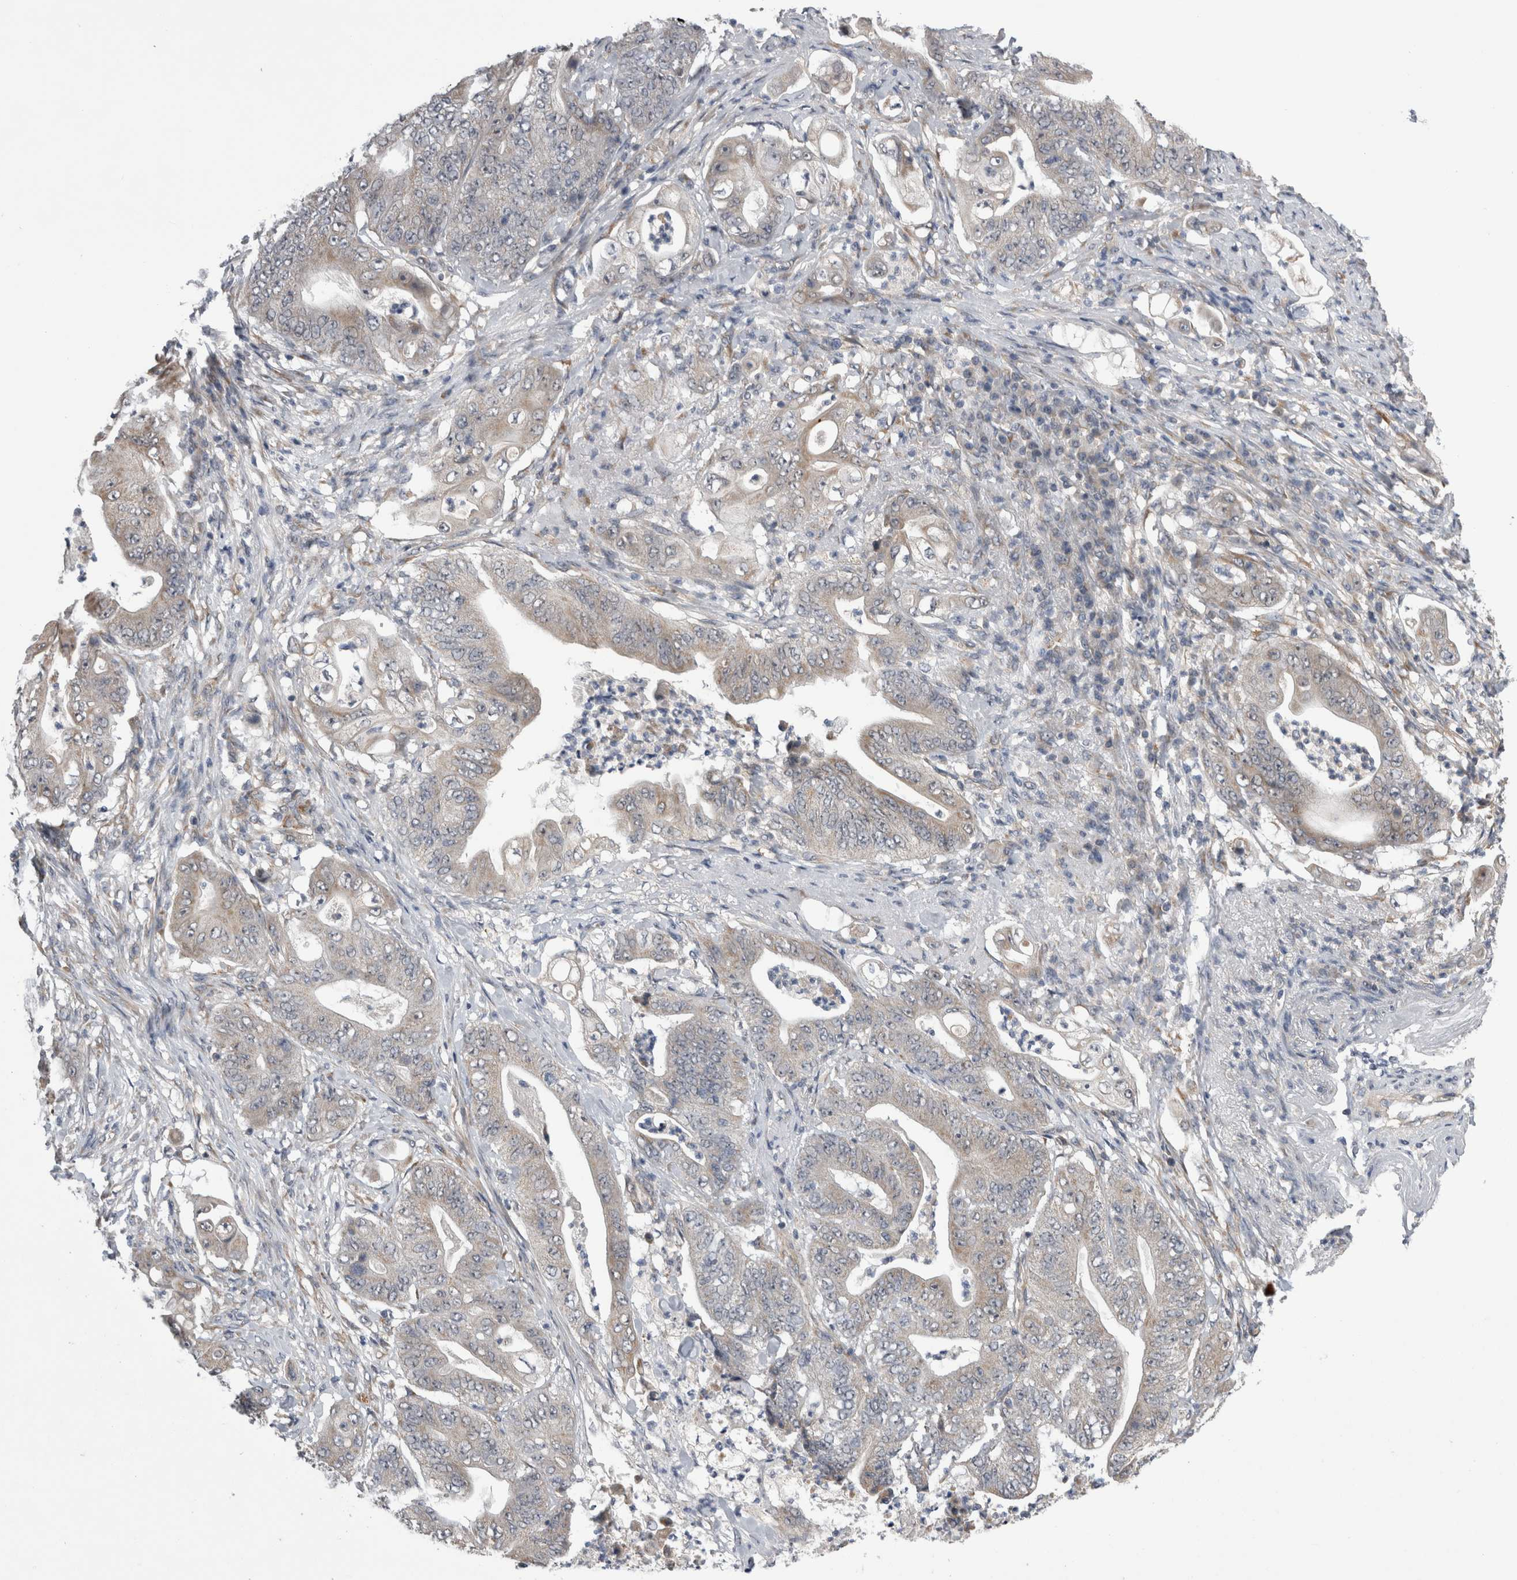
{"staining": {"intensity": "weak", "quantity": "<25%", "location": "cytoplasmic/membranous"}, "tissue": "stomach cancer", "cell_type": "Tumor cells", "image_type": "cancer", "snomed": [{"axis": "morphology", "description": "Adenocarcinoma, NOS"}, {"axis": "topography", "description": "Stomach"}], "caption": "A micrograph of stomach adenocarcinoma stained for a protein shows no brown staining in tumor cells.", "gene": "ARHGAP29", "patient": {"sex": "female", "age": 73}}